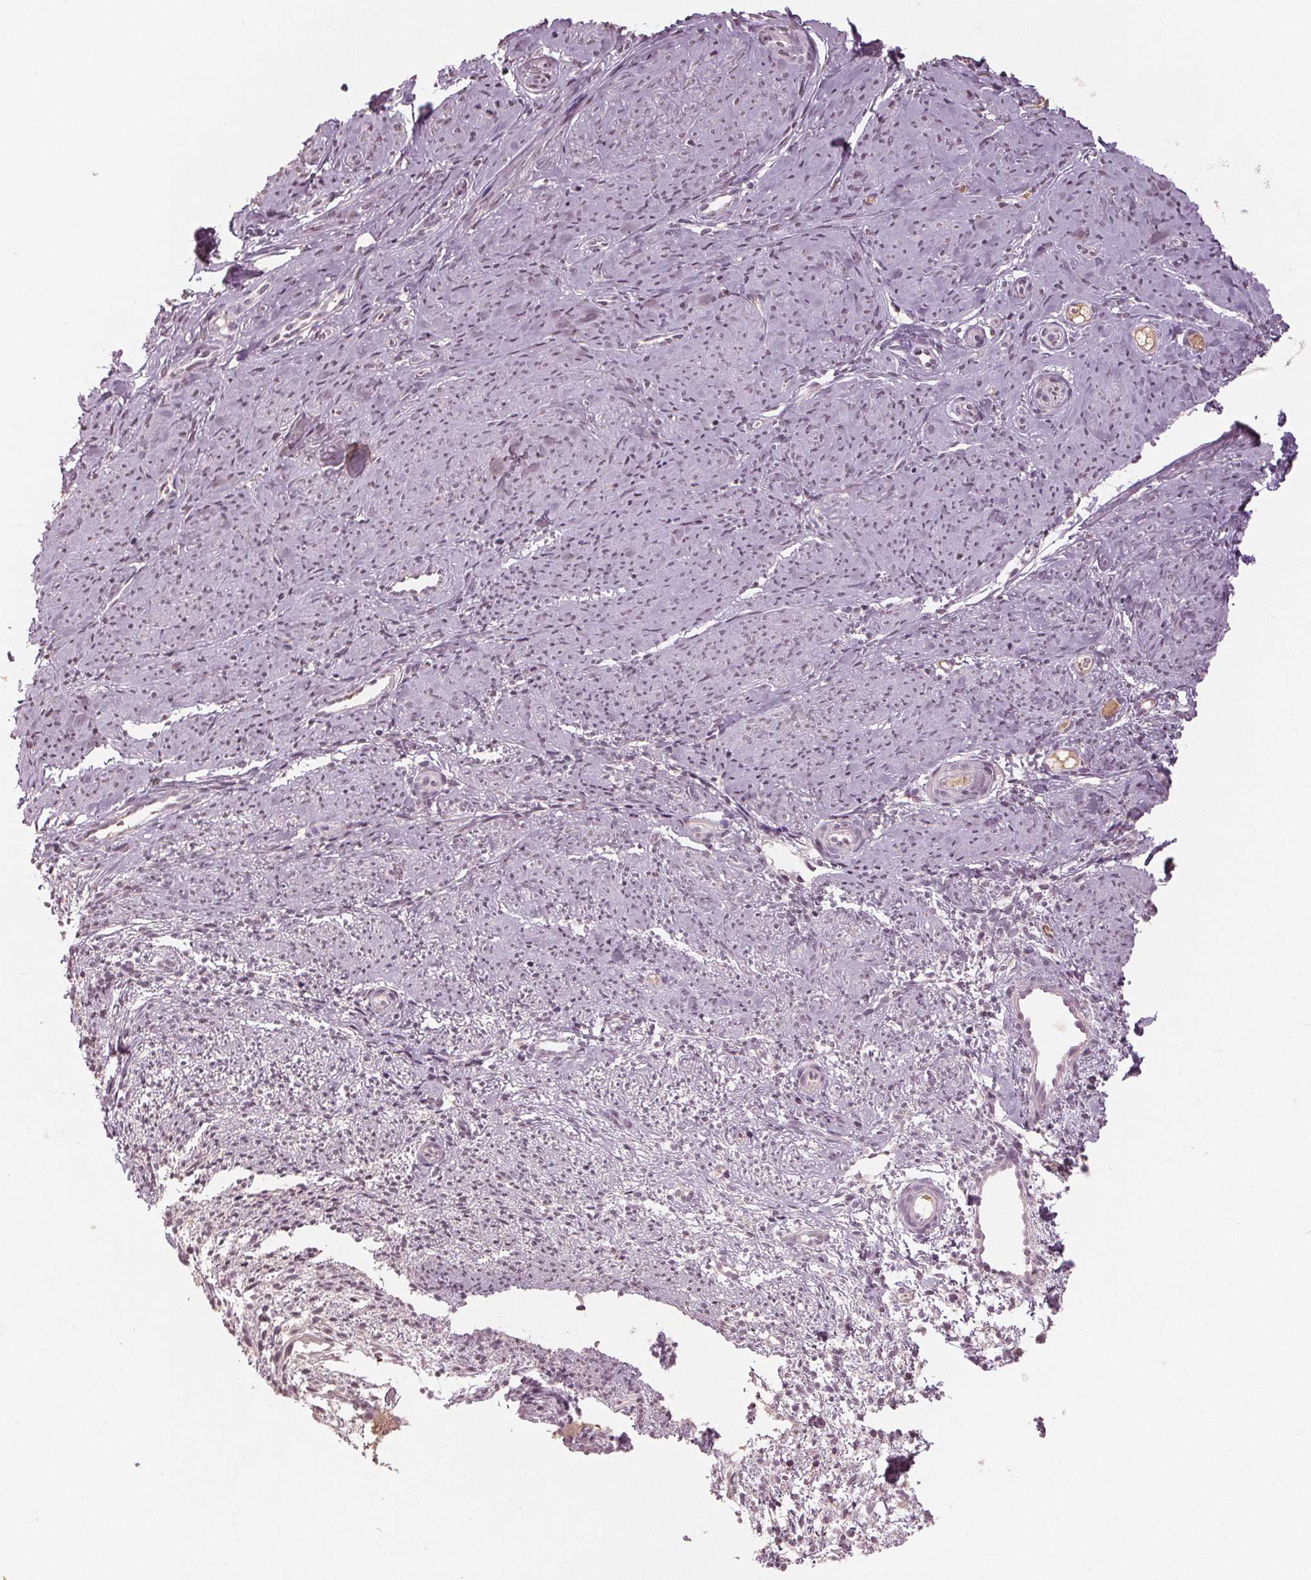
{"staining": {"intensity": "negative", "quantity": "none", "location": "none"}, "tissue": "smooth muscle", "cell_type": "Smooth muscle cells", "image_type": "normal", "snomed": [{"axis": "morphology", "description": "Normal tissue, NOS"}, {"axis": "topography", "description": "Smooth muscle"}], "caption": "An immunohistochemistry photomicrograph of benign smooth muscle is shown. There is no staining in smooth muscle cells of smooth muscle.", "gene": "CXCL16", "patient": {"sex": "female", "age": 48}}